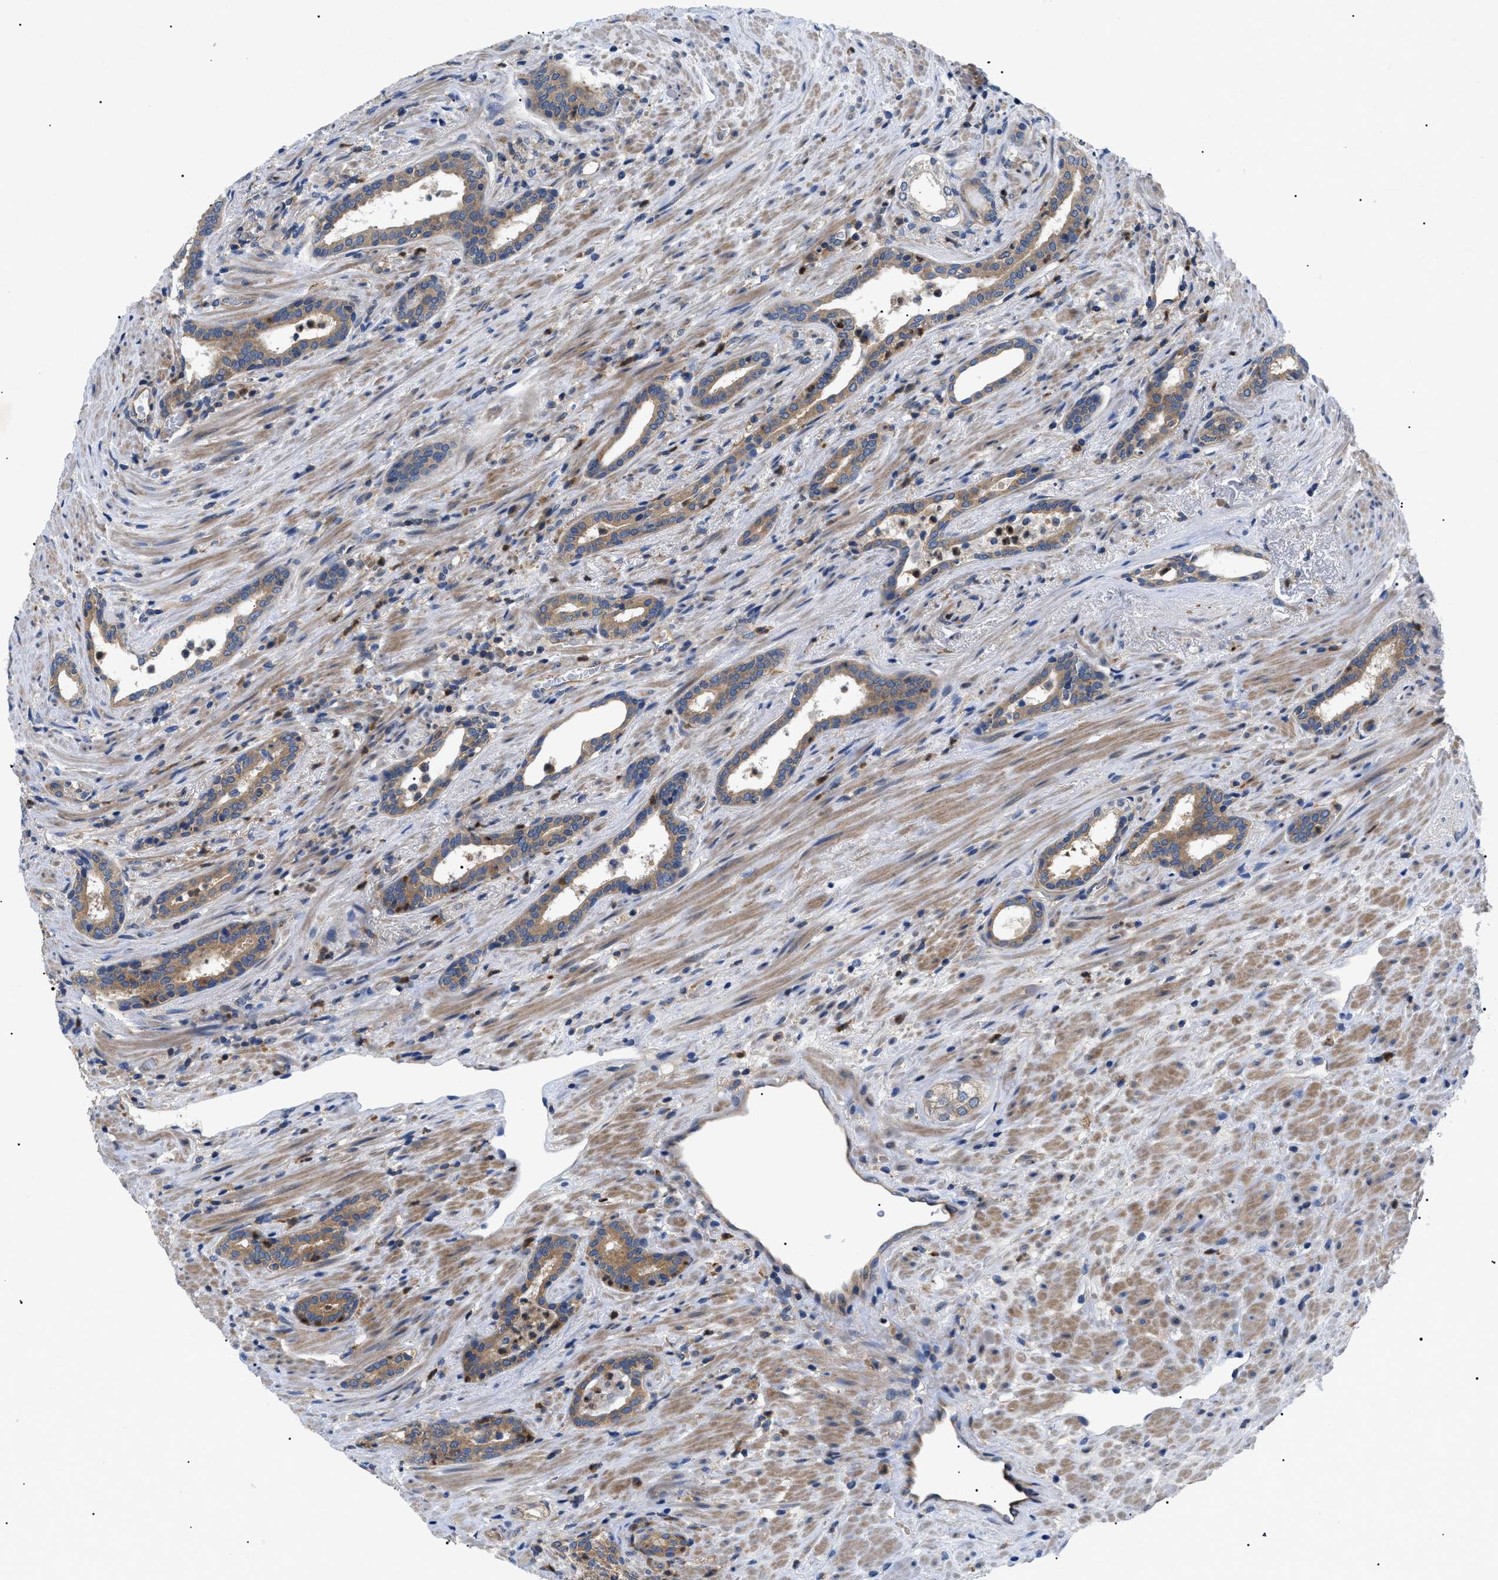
{"staining": {"intensity": "moderate", "quantity": ">75%", "location": "cytoplasmic/membranous"}, "tissue": "prostate cancer", "cell_type": "Tumor cells", "image_type": "cancer", "snomed": [{"axis": "morphology", "description": "Adenocarcinoma, High grade"}, {"axis": "topography", "description": "Prostate"}], "caption": "Prostate cancer stained for a protein shows moderate cytoplasmic/membranous positivity in tumor cells.", "gene": "RIPK1", "patient": {"sex": "male", "age": 71}}